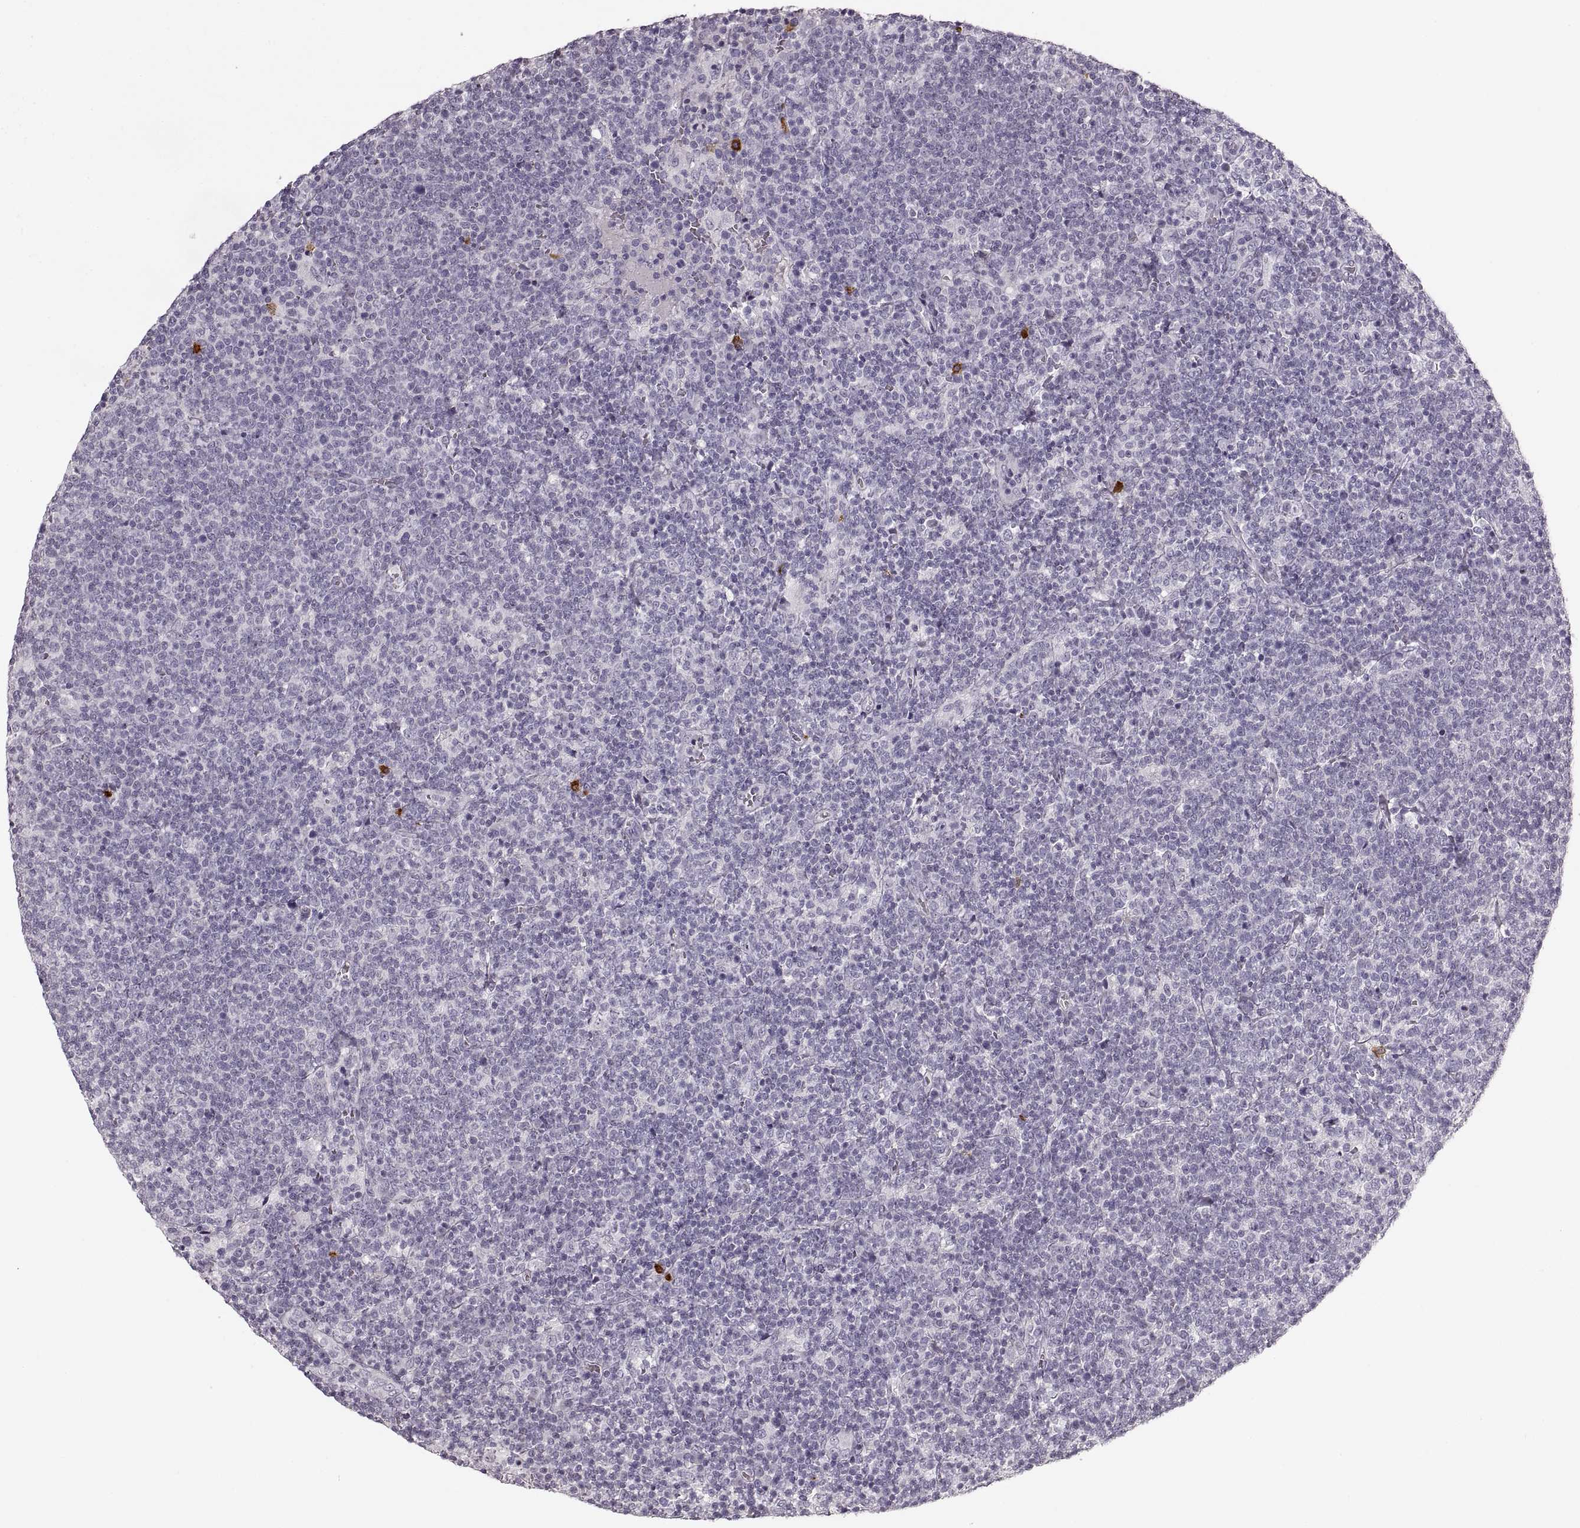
{"staining": {"intensity": "negative", "quantity": "none", "location": "none"}, "tissue": "lymphoma", "cell_type": "Tumor cells", "image_type": "cancer", "snomed": [{"axis": "morphology", "description": "Malignant lymphoma, non-Hodgkin's type, High grade"}, {"axis": "topography", "description": "Lymph node"}], "caption": "Tumor cells show no significant staining in malignant lymphoma, non-Hodgkin's type (high-grade).", "gene": "CNTN1", "patient": {"sex": "male", "age": 61}}